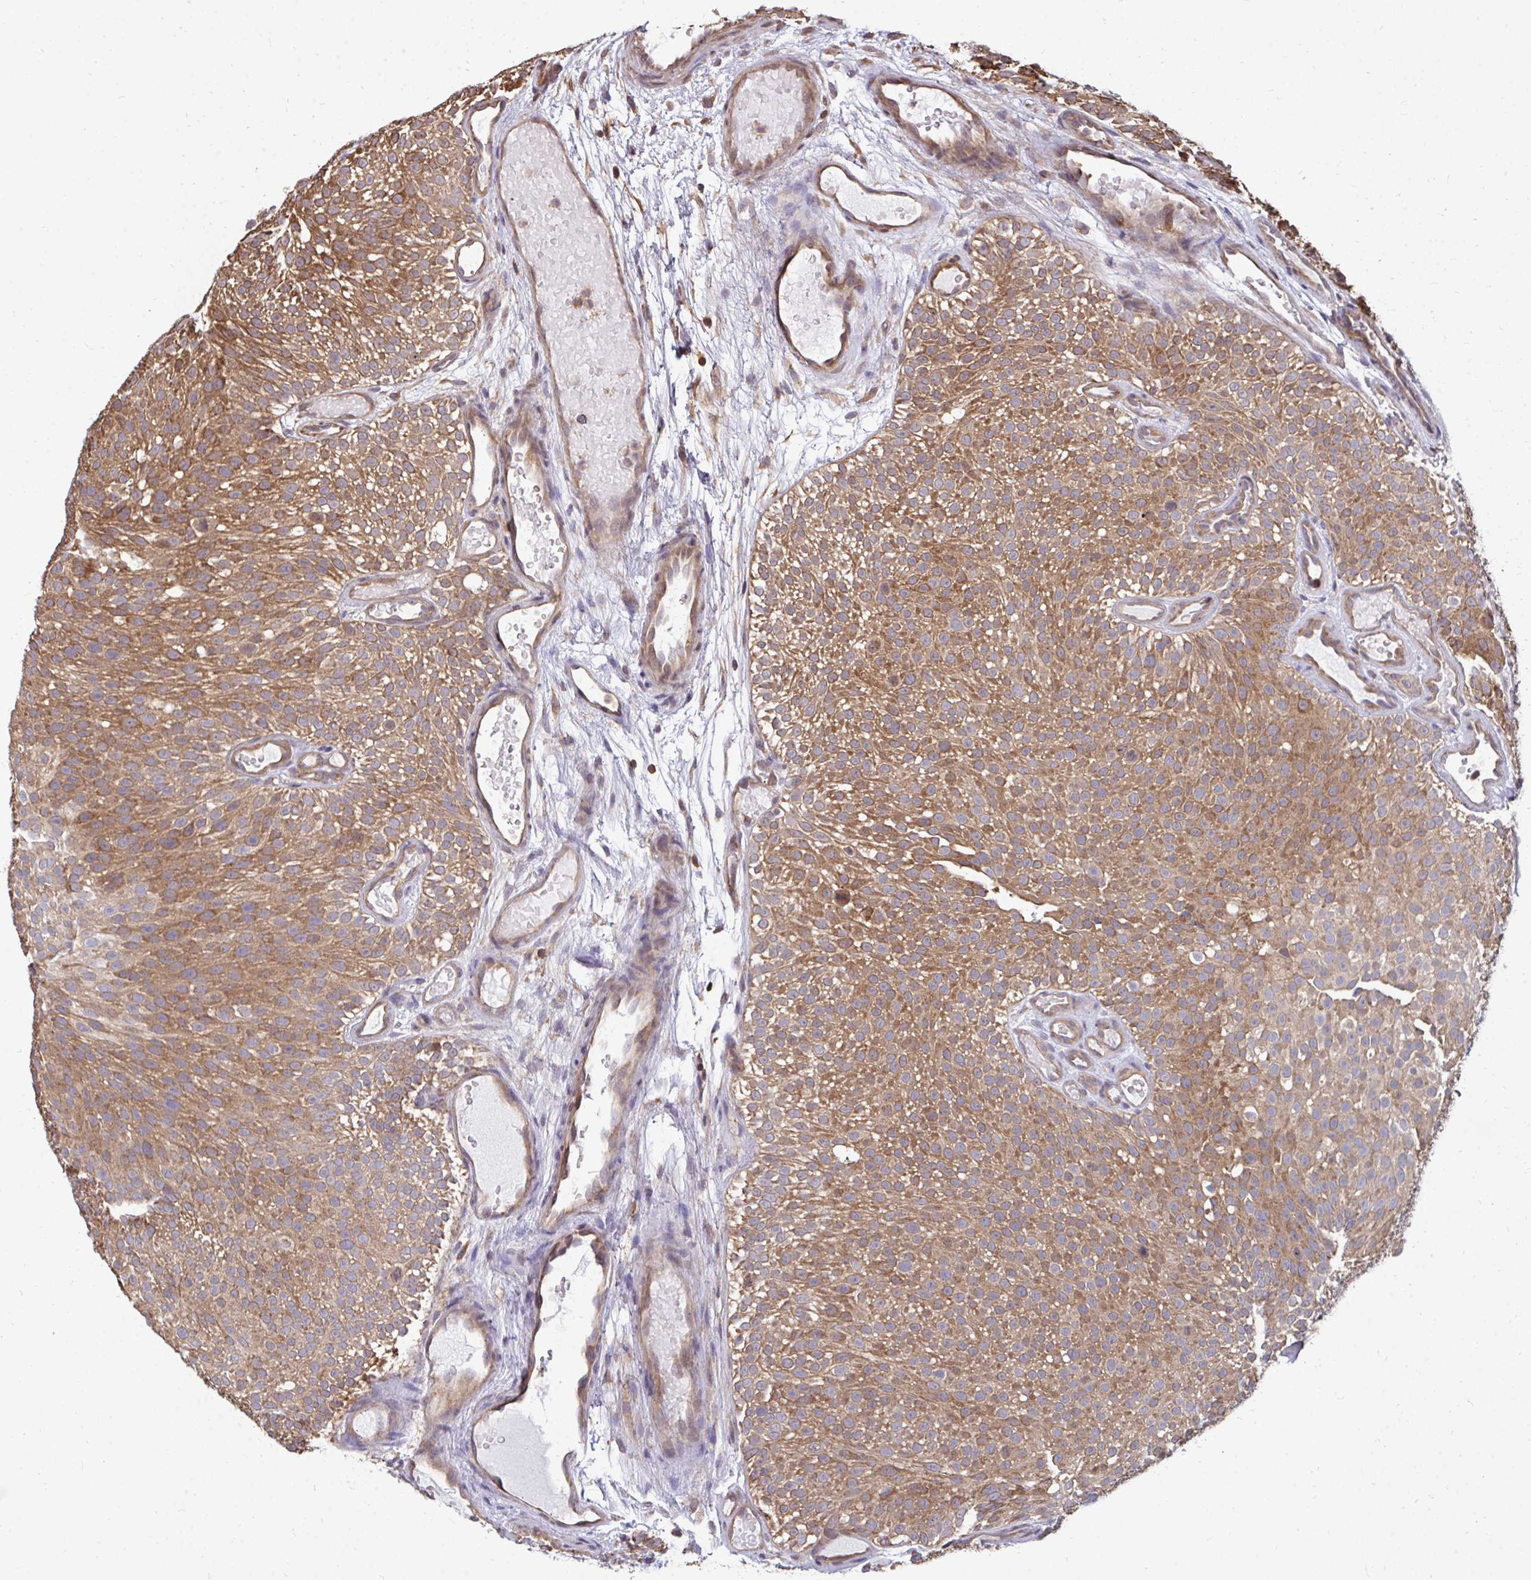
{"staining": {"intensity": "moderate", "quantity": ">75%", "location": "cytoplasmic/membranous"}, "tissue": "urothelial cancer", "cell_type": "Tumor cells", "image_type": "cancer", "snomed": [{"axis": "morphology", "description": "Urothelial carcinoma, Low grade"}, {"axis": "topography", "description": "Urinary bladder"}], "caption": "Urothelial carcinoma (low-grade) was stained to show a protein in brown. There is medium levels of moderate cytoplasmic/membranous positivity in approximately >75% of tumor cells.", "gene": "DNAJA2", "patient": {"sex": "male", "age": 78}}